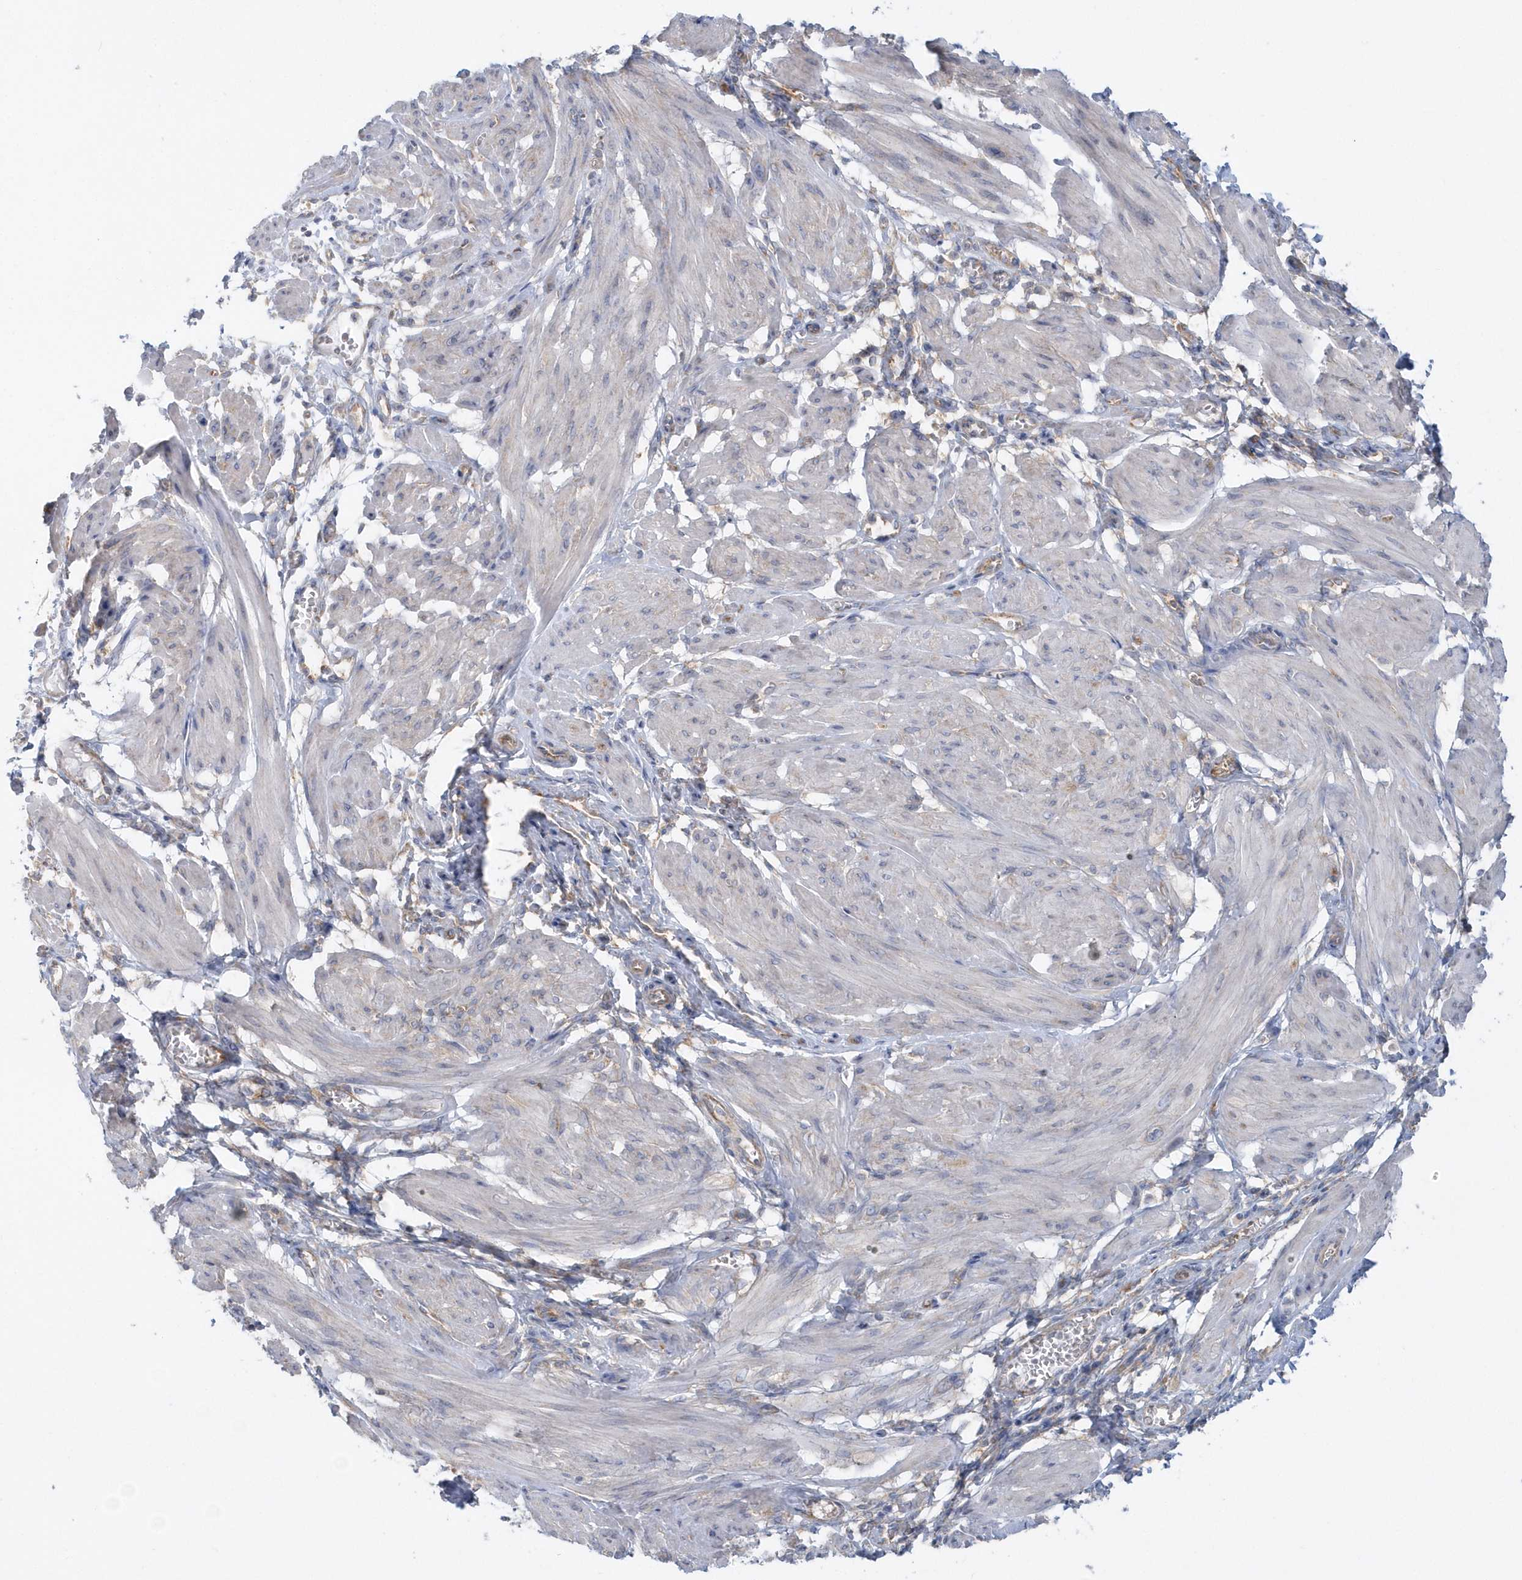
{"staining": {"intensity": "negative", "quantity": "none", "location": "none"}, "tissue": "smooth muscle", "cell_type": "Smooth muscle cells", "image_type": "normal", "snomed": [{"axis": "morphology", "description": "Normal tissue, NOS"}, {"axis": "topography", "description": "Smooth muscle"}], "caption": "This is an immunohistochemistry (IHC) image of normal smooth muscle. There is no expression in smooth muscle cells.", "gene": "EIF3C", "patient": {"sex": "female", "age": 39}}